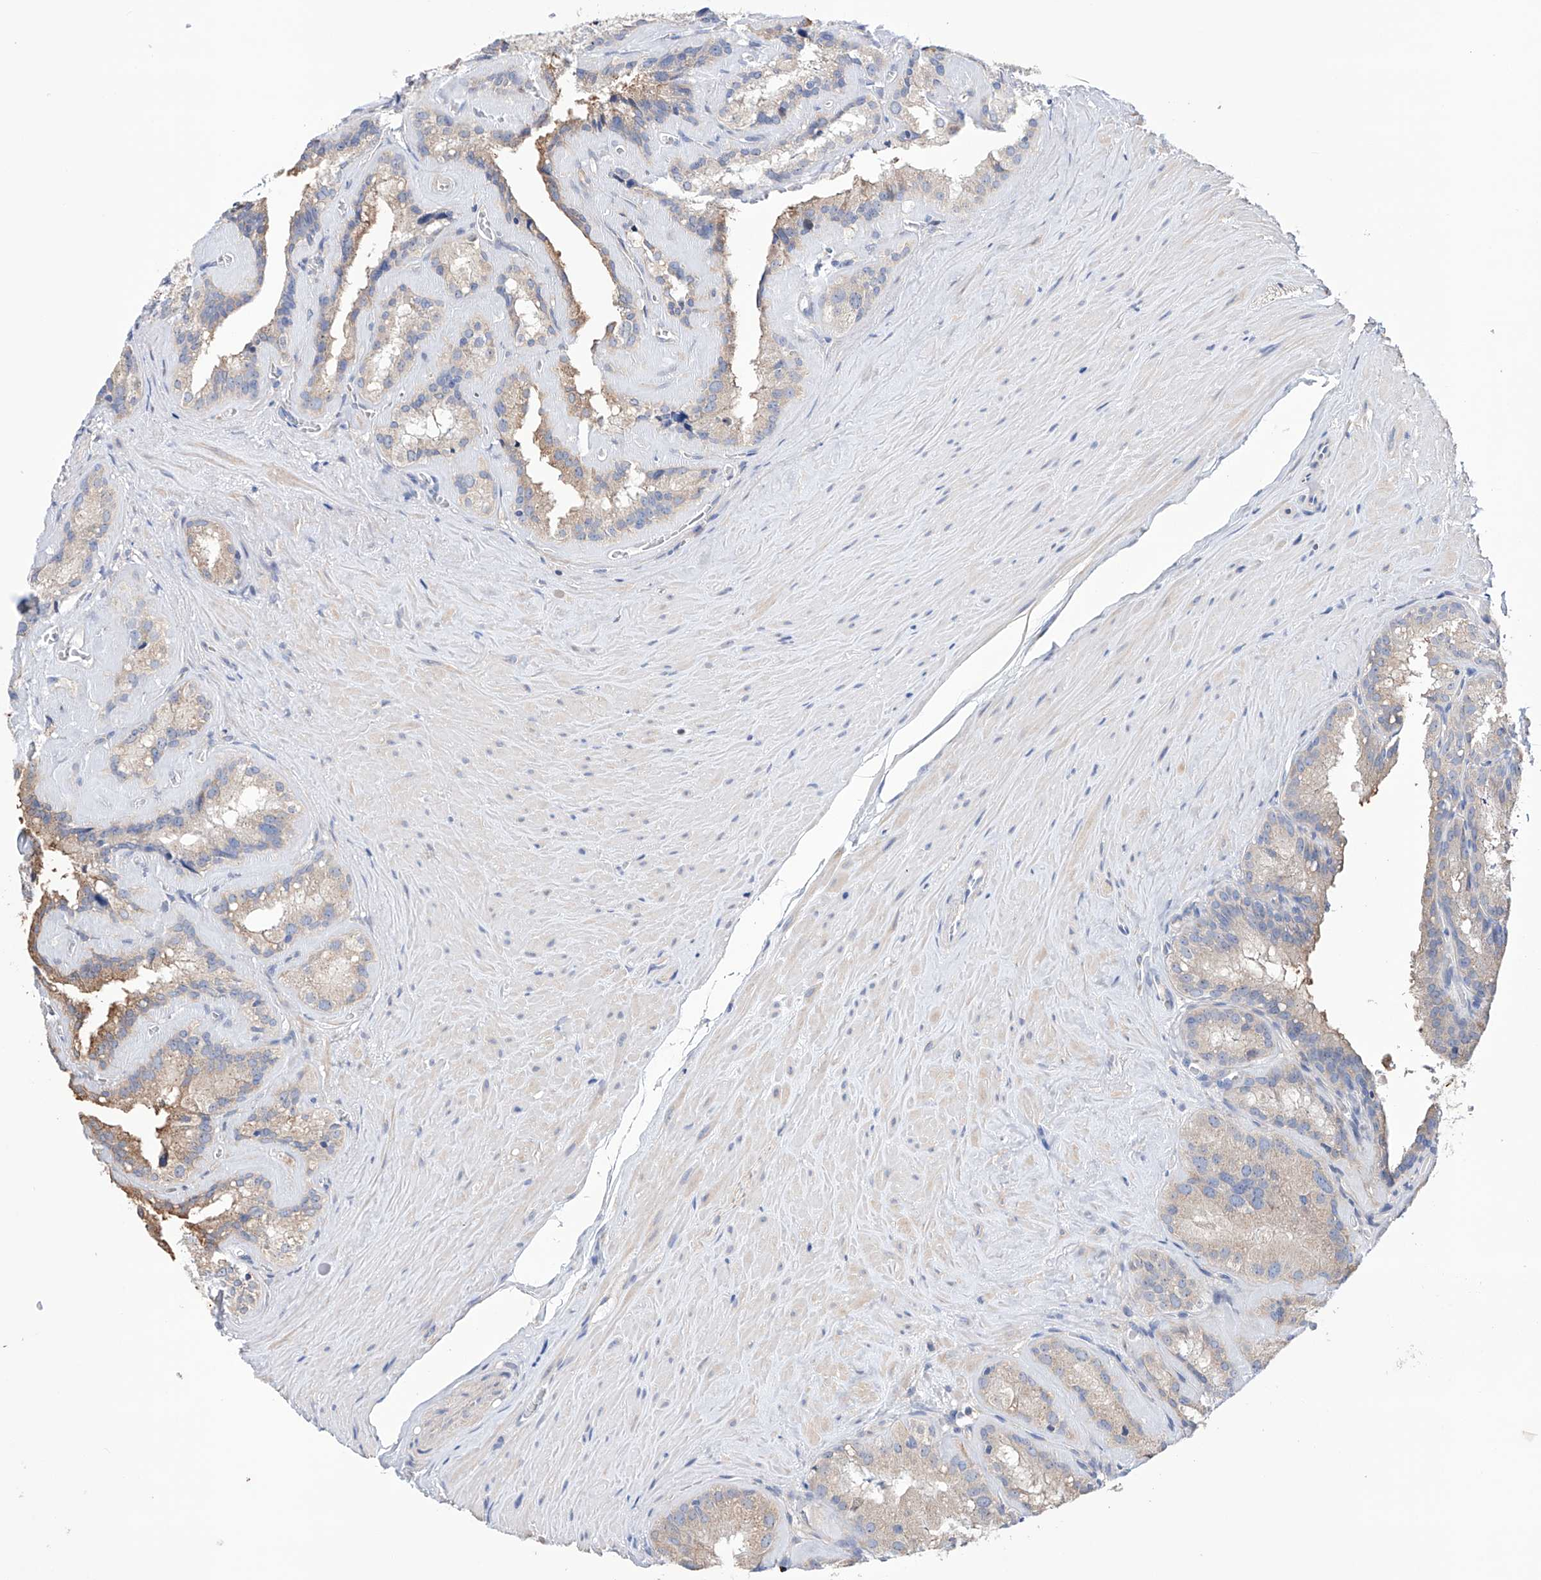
{"staining": {"intensity": "weak", "quantity": "<25%", "location": "cytoplasmic/membranous"}, "tissue": "seminal vesicle", "cell_type": "Glandular cells", "image_type": "normal", "snomed": [{"axis": "morphology", "description": "Normal tissue, NOS"}, {"axis": "topography", "description": "Prostate"}, {"axis": "topography", "description": "Seminal veicle"}], "caption": "High magnification brightfield microscopy of unremarkable seminal vesicle stained with DAB (brown) and counterstained with hematoxylin (blue): glandular cells show no significant positivity.", "gene": "AFG1L", "patient": {"sex": "male", "age": 59}}